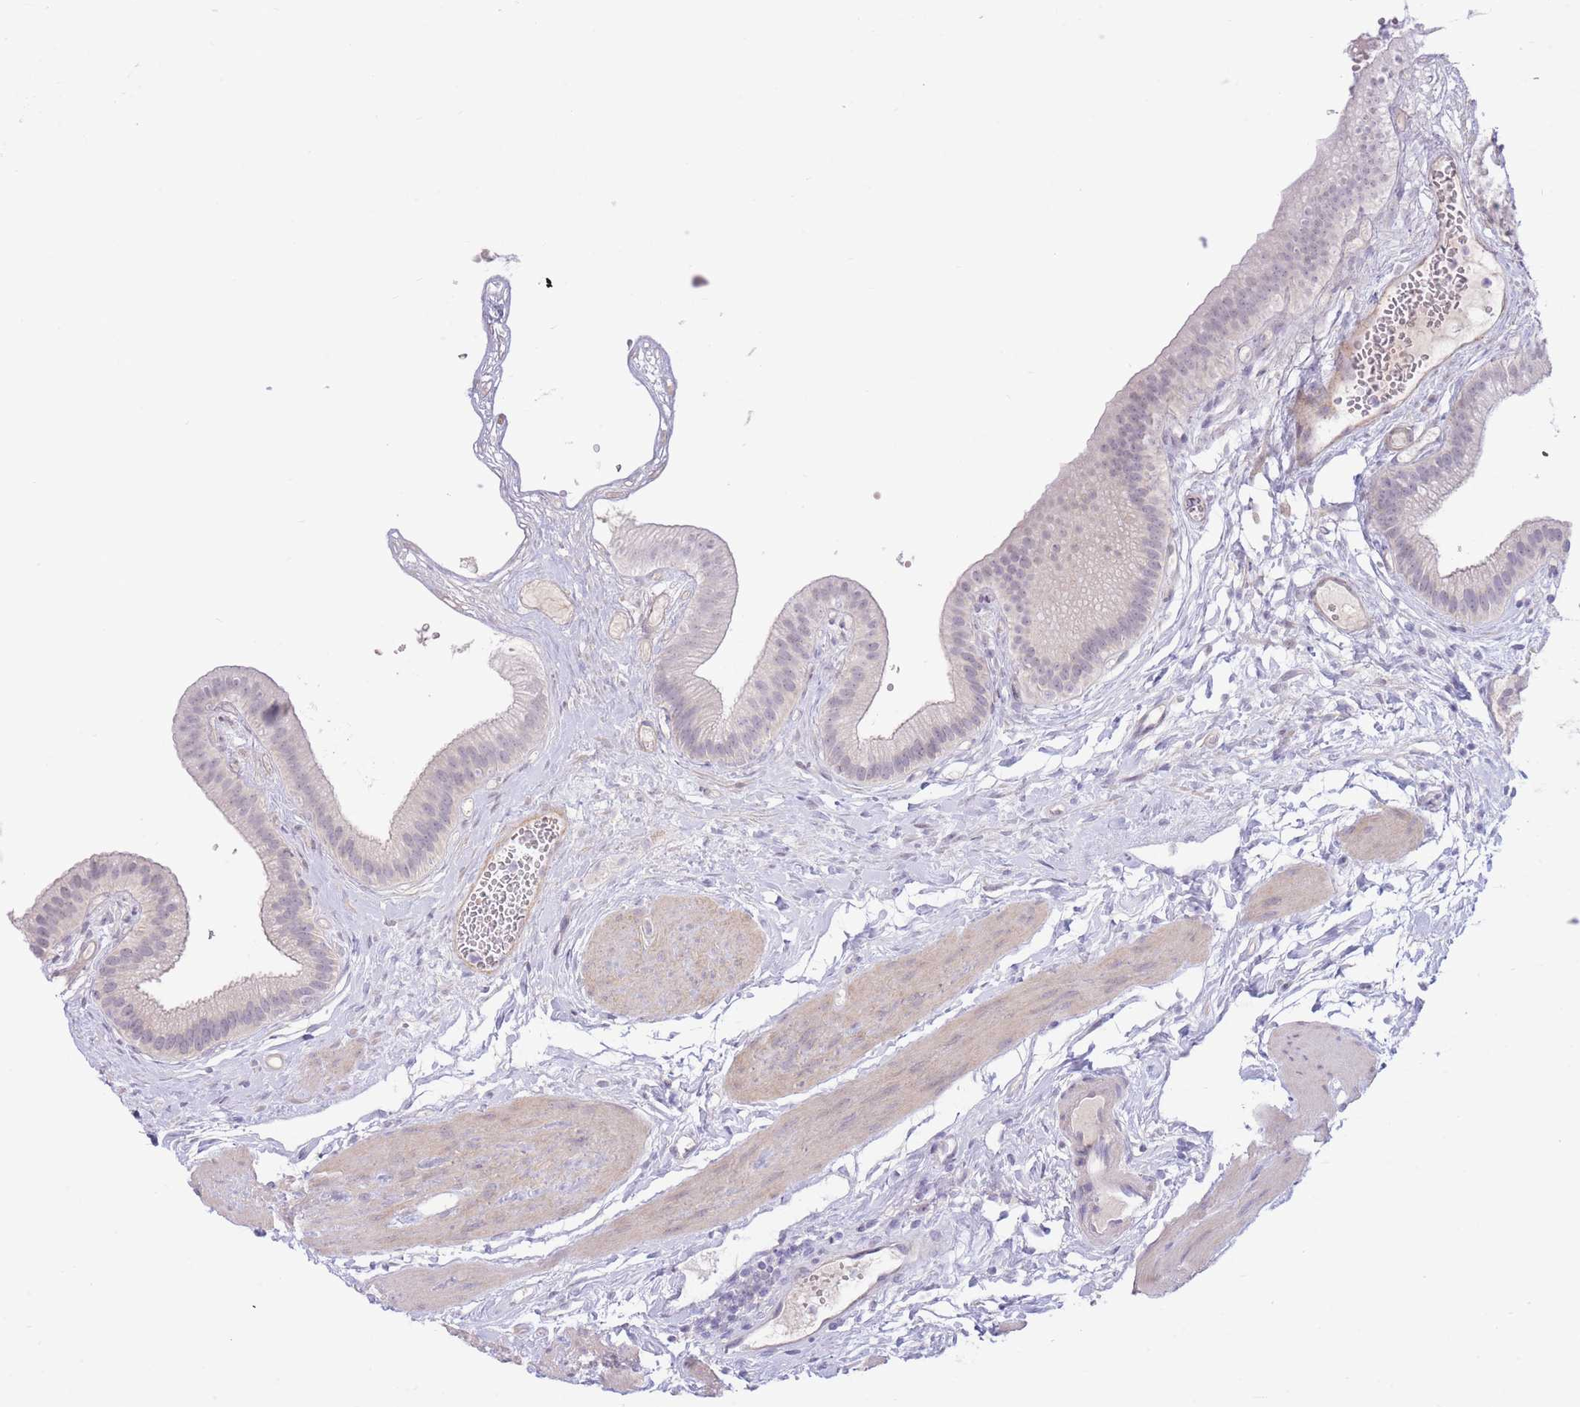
{"staining": {"intensity": "negative", "quantity": "none", "location": "none"}, "tissue": "gallbladder", "cell_type": "Glandular cells", "image_type": "normal", "snomed": [{"axis": "morphology", "description": "Normal tissue, NOS"}, {"axis": "topography", "description": "Gallbladder"}], "caption": "DAB (3,3'-diaminobenzidine) immunohistochemical staining of unremarkable gallbladder exhibits no significant expression in glandular cells.", "gene": "FBXO46", "patient": {"sex": "female", "age": 54}}